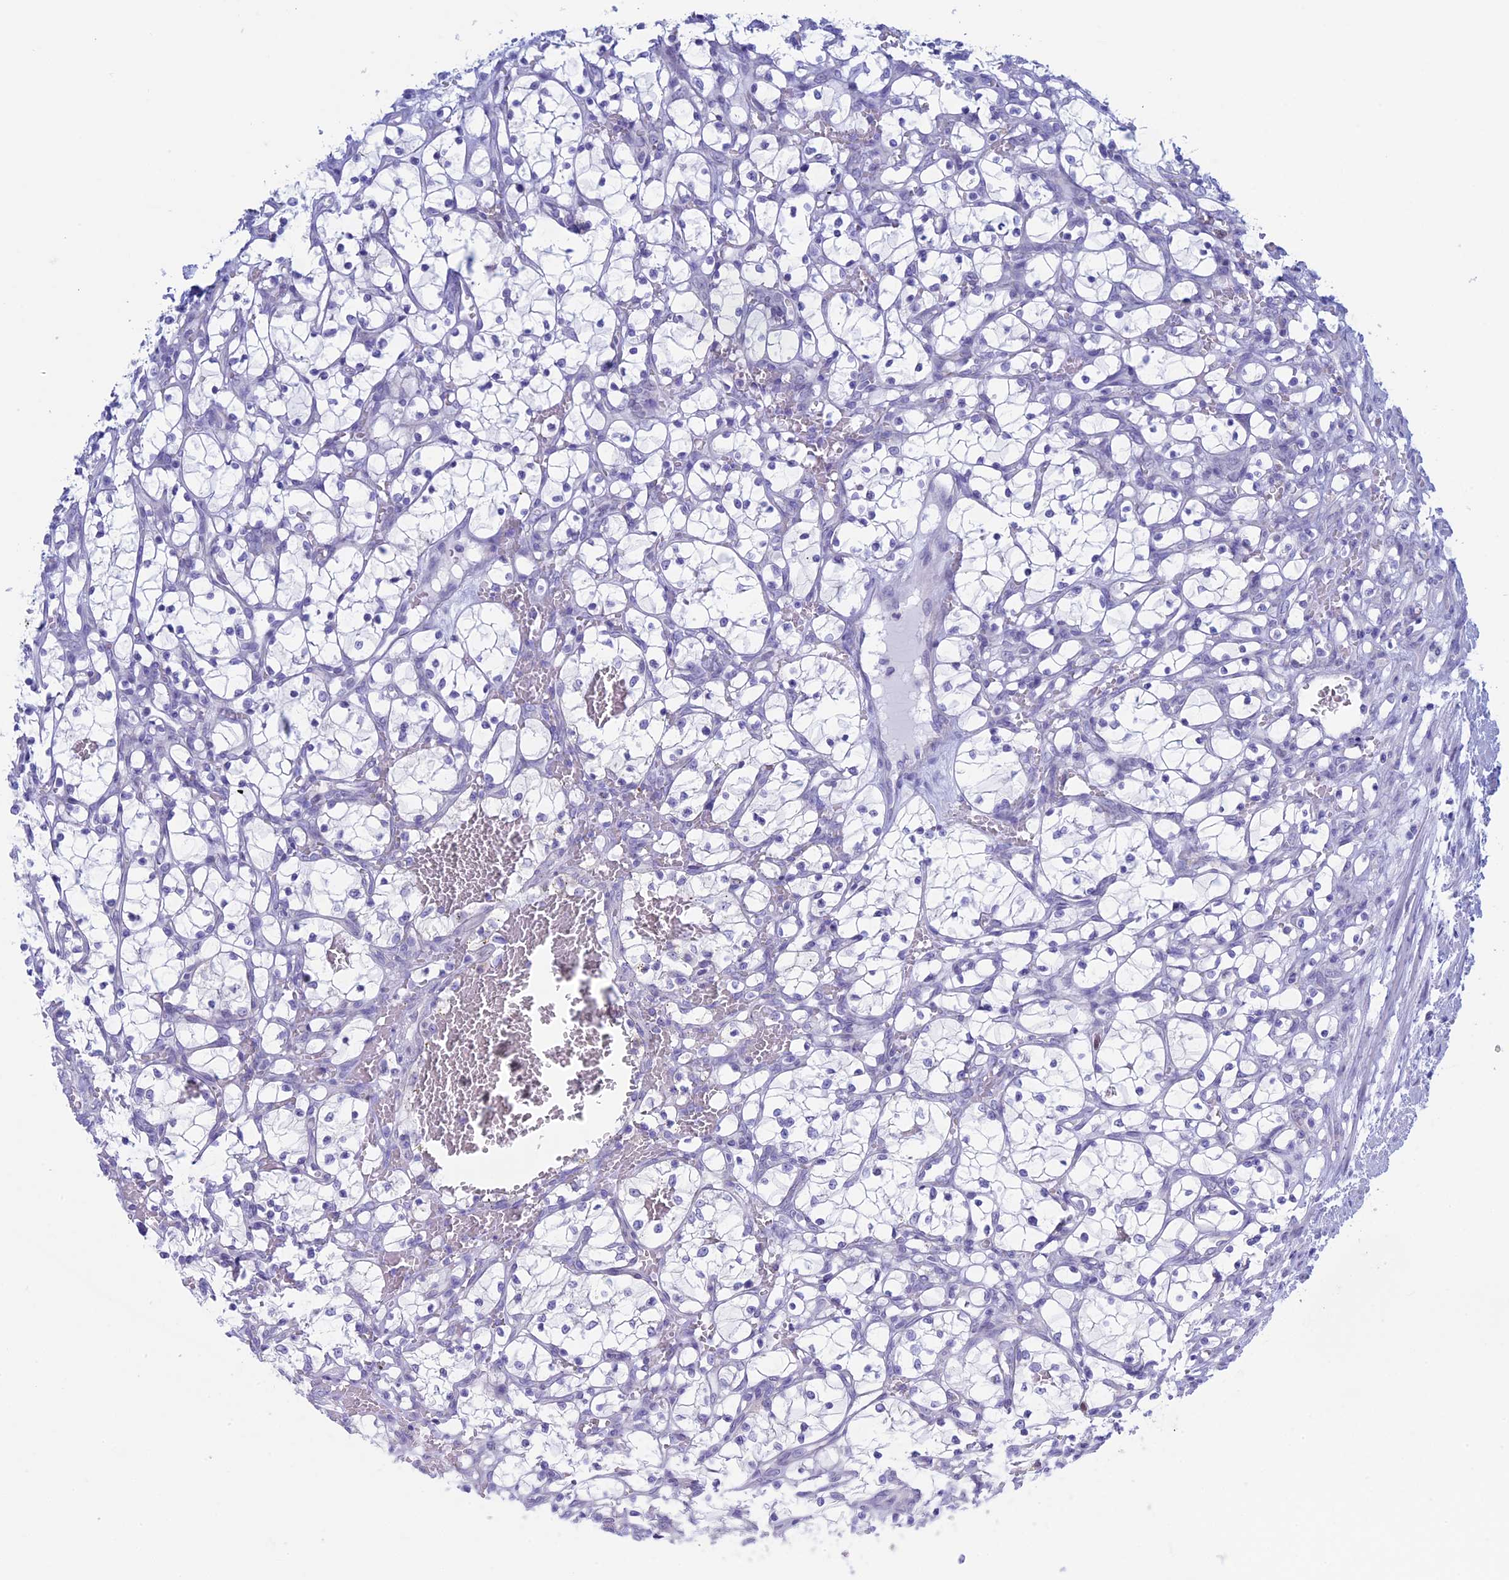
{"staining": {"intensity": "negative", "quantity": "none", "location": "none"}, "tissue": "renal cancer", "cell_type": "Tumor cells", "image_type": "cancer", "snomed": [{"axis": "morphology", "description": "Adenocarcinoma, NOS"}, {"axis": "topography", "description": "Kidney"}], "caption": "Tumor cells are negative for protein expression in human renal cancer.", "gene": "LHFPL2", "patient": {"sex": "female", "age": 69}}